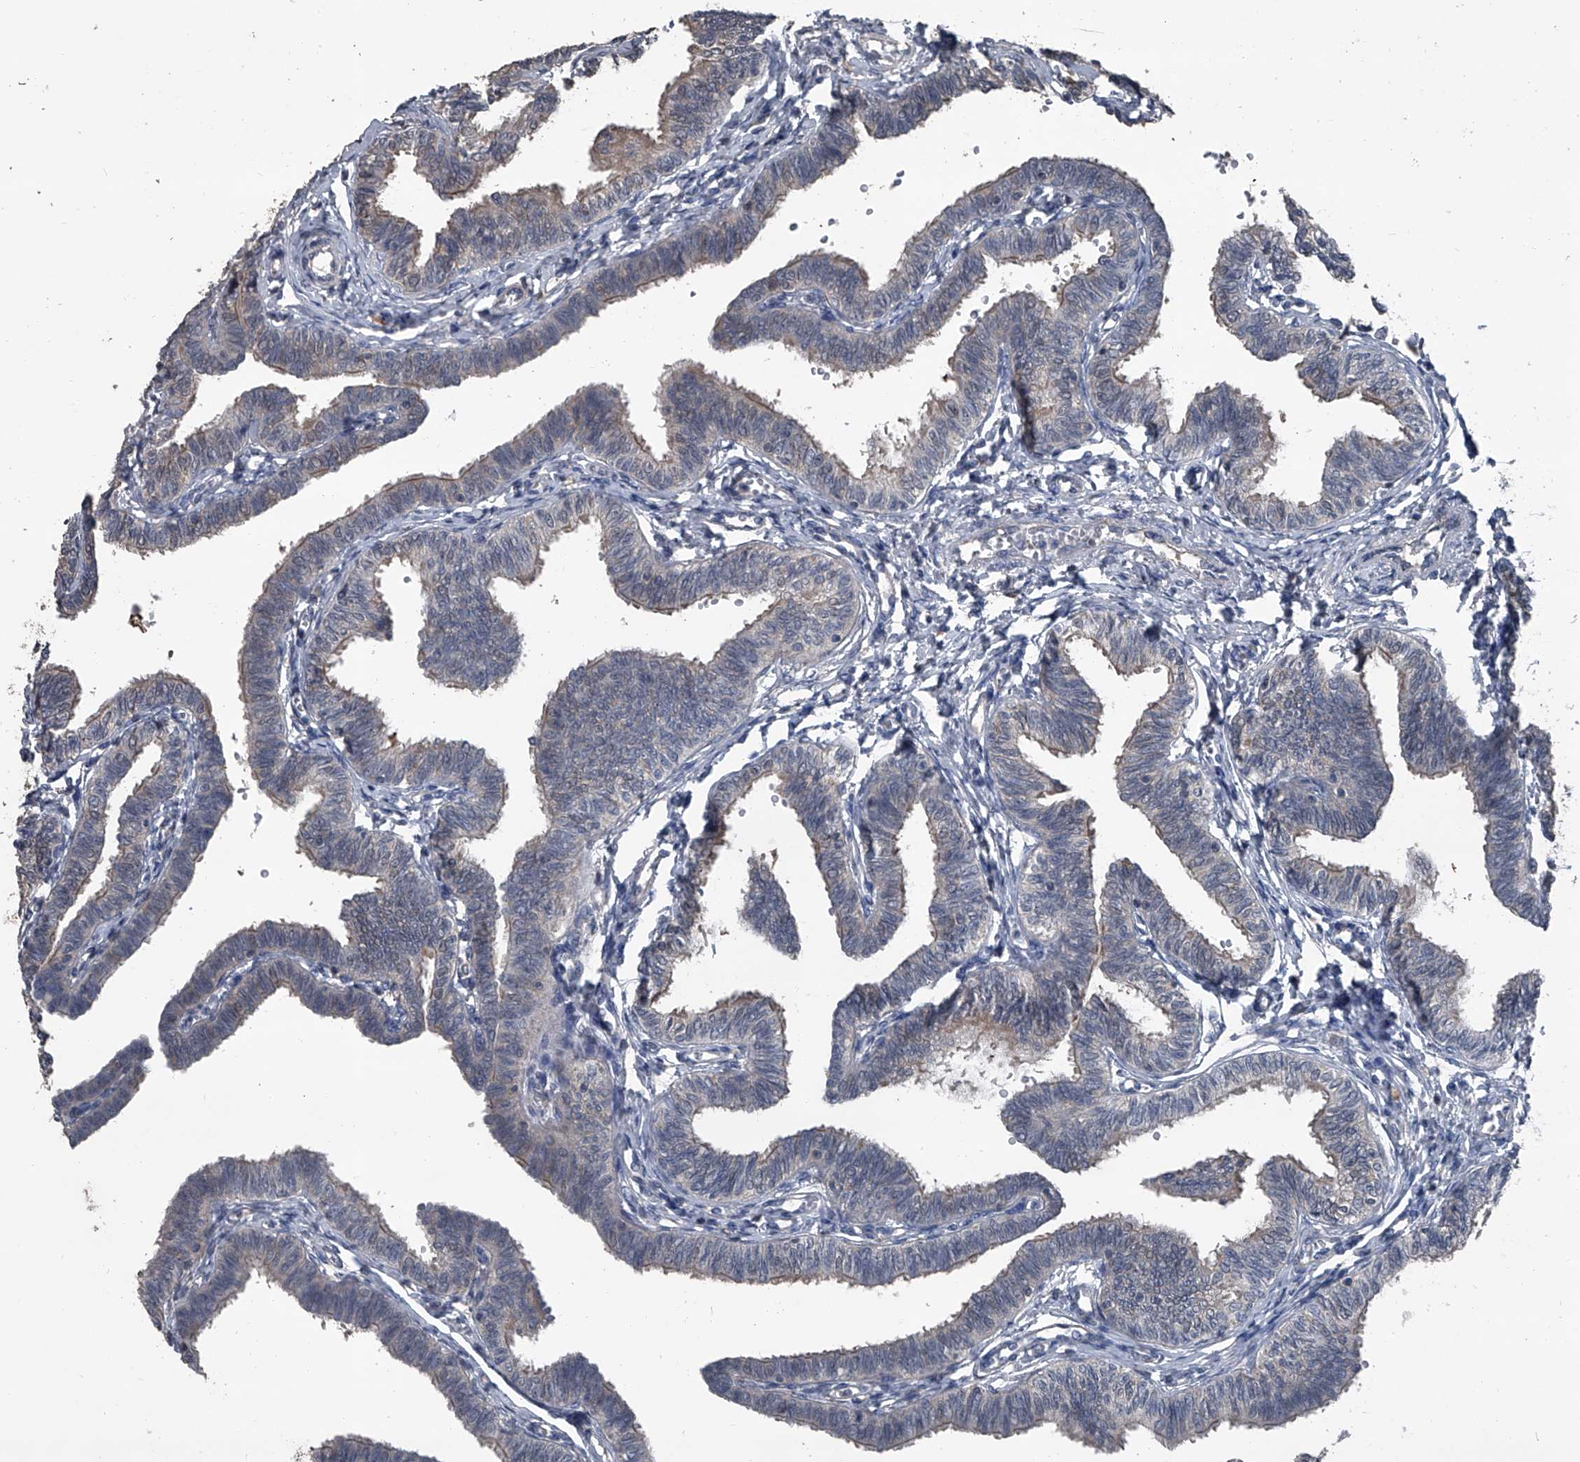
{"staining": {"intensity": "weak", "quantity": "25%-75%", "location": "cytoplasmic/membranous,nuclear"}, "tissue": "fallopian tube", "cell_type": "Glandular cells", "image_type": "normal", "snomed": [{"axis": "morphology", "description": "Normal tissue, NOS"}, {"axis": "topography", "description": "Fallopian tube"}, {"axis": "topography", "description": "Ovary"}], "caption": "Fallopian tube stained with immunohistochemistry reveals weak cytoplasmic/membranous,nuclear staining in approximately 25%-75% of glandular cells. The protein of interest is shown in brown color, while the nuclei are stained blue.", "gene": "OARD1", "patient": {"sex": "female", "age": 23}}